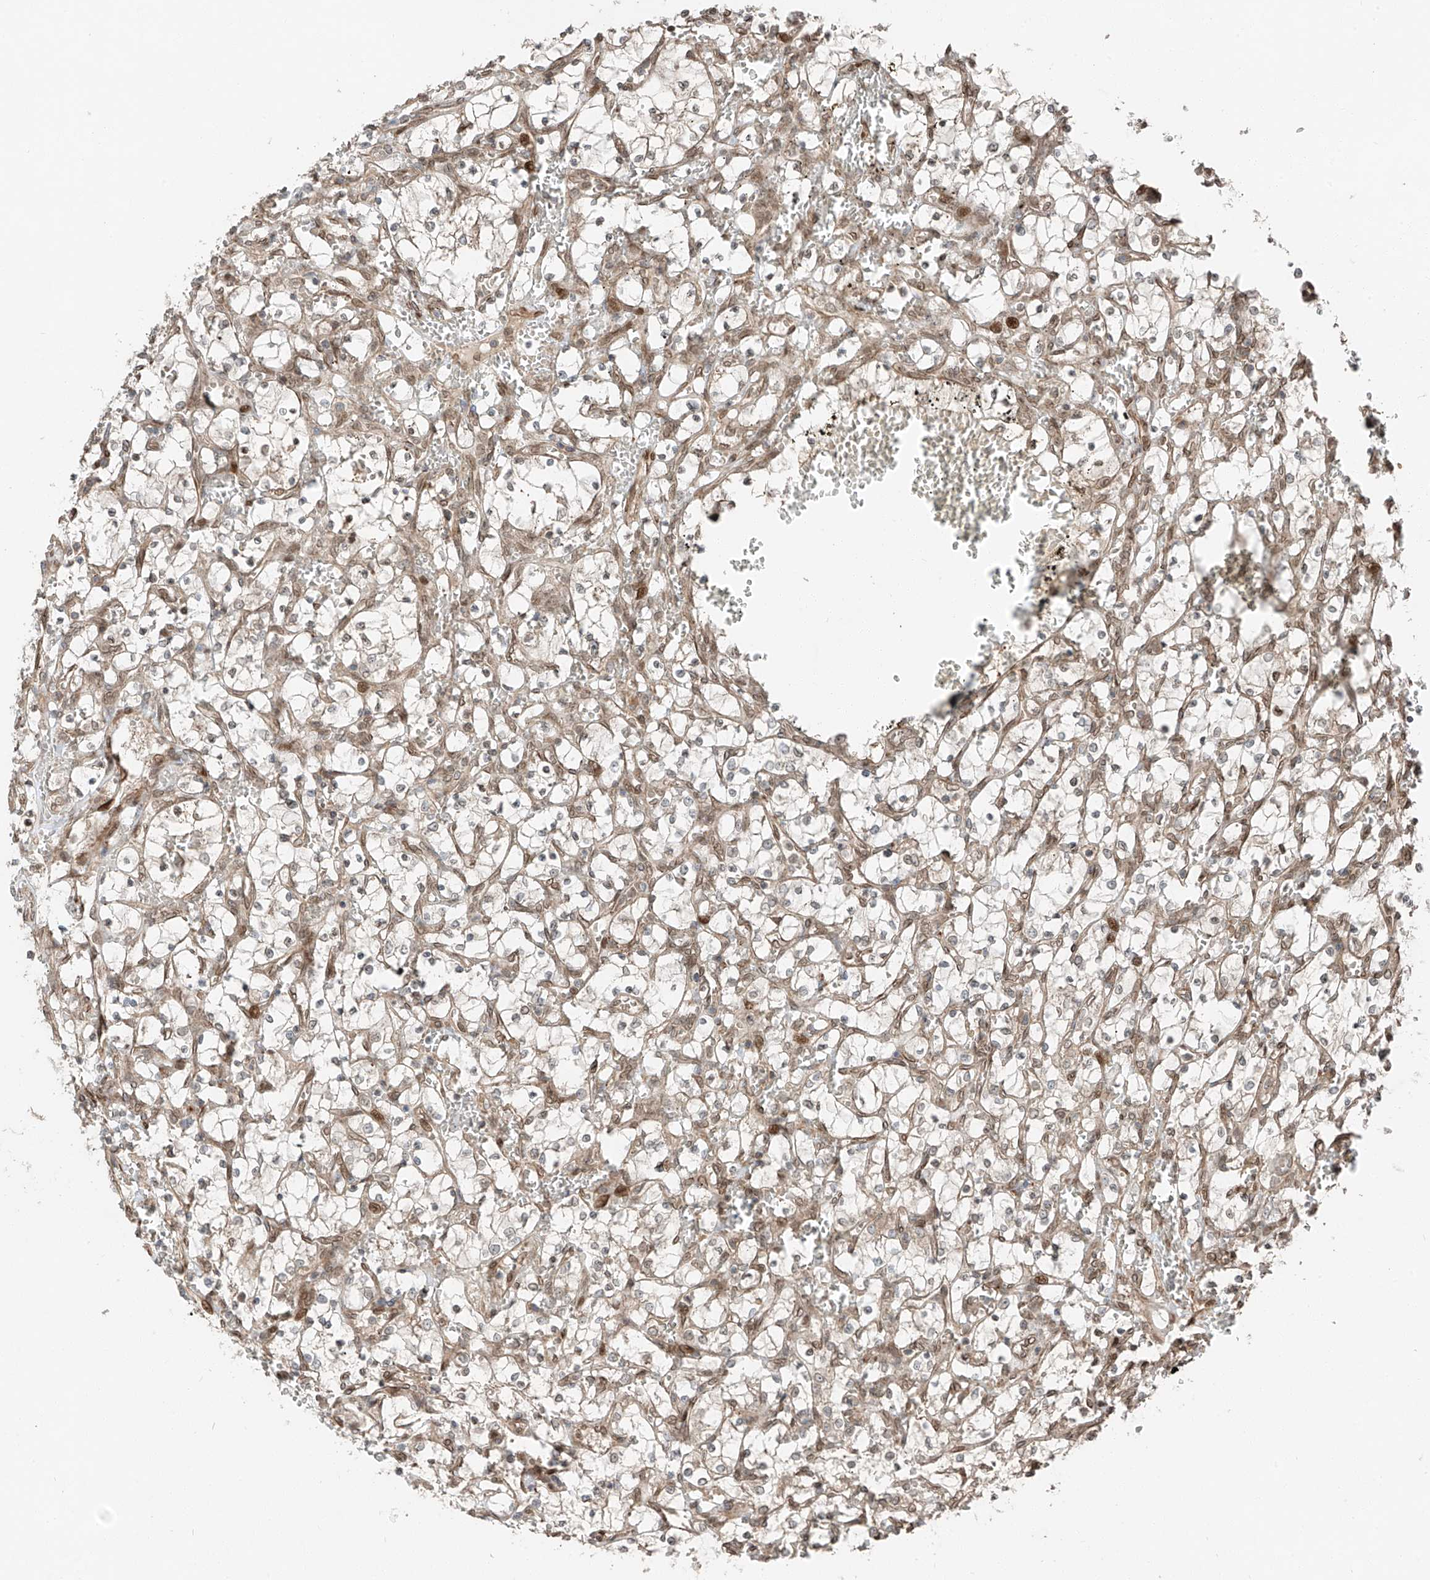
{"staining": {"intensity": "negative", "quantity": "none", "location": "none"}, "tissue": "renal cancer", "cell_type": "Tumor cells", "image_type": "cancer", "snomed": [{"axis": "morphology", "description": "Adenocarcinoma, NOS"}, {"axis": "topography", "description": "Kidney"}], "caption": "Immunohistochemistry (IHC) of human renal cancer (adenocarcinoma) shows no positivity in tumor cells.", "gene": "CEP162", "patient": {"sex": "female", "age": 69}}